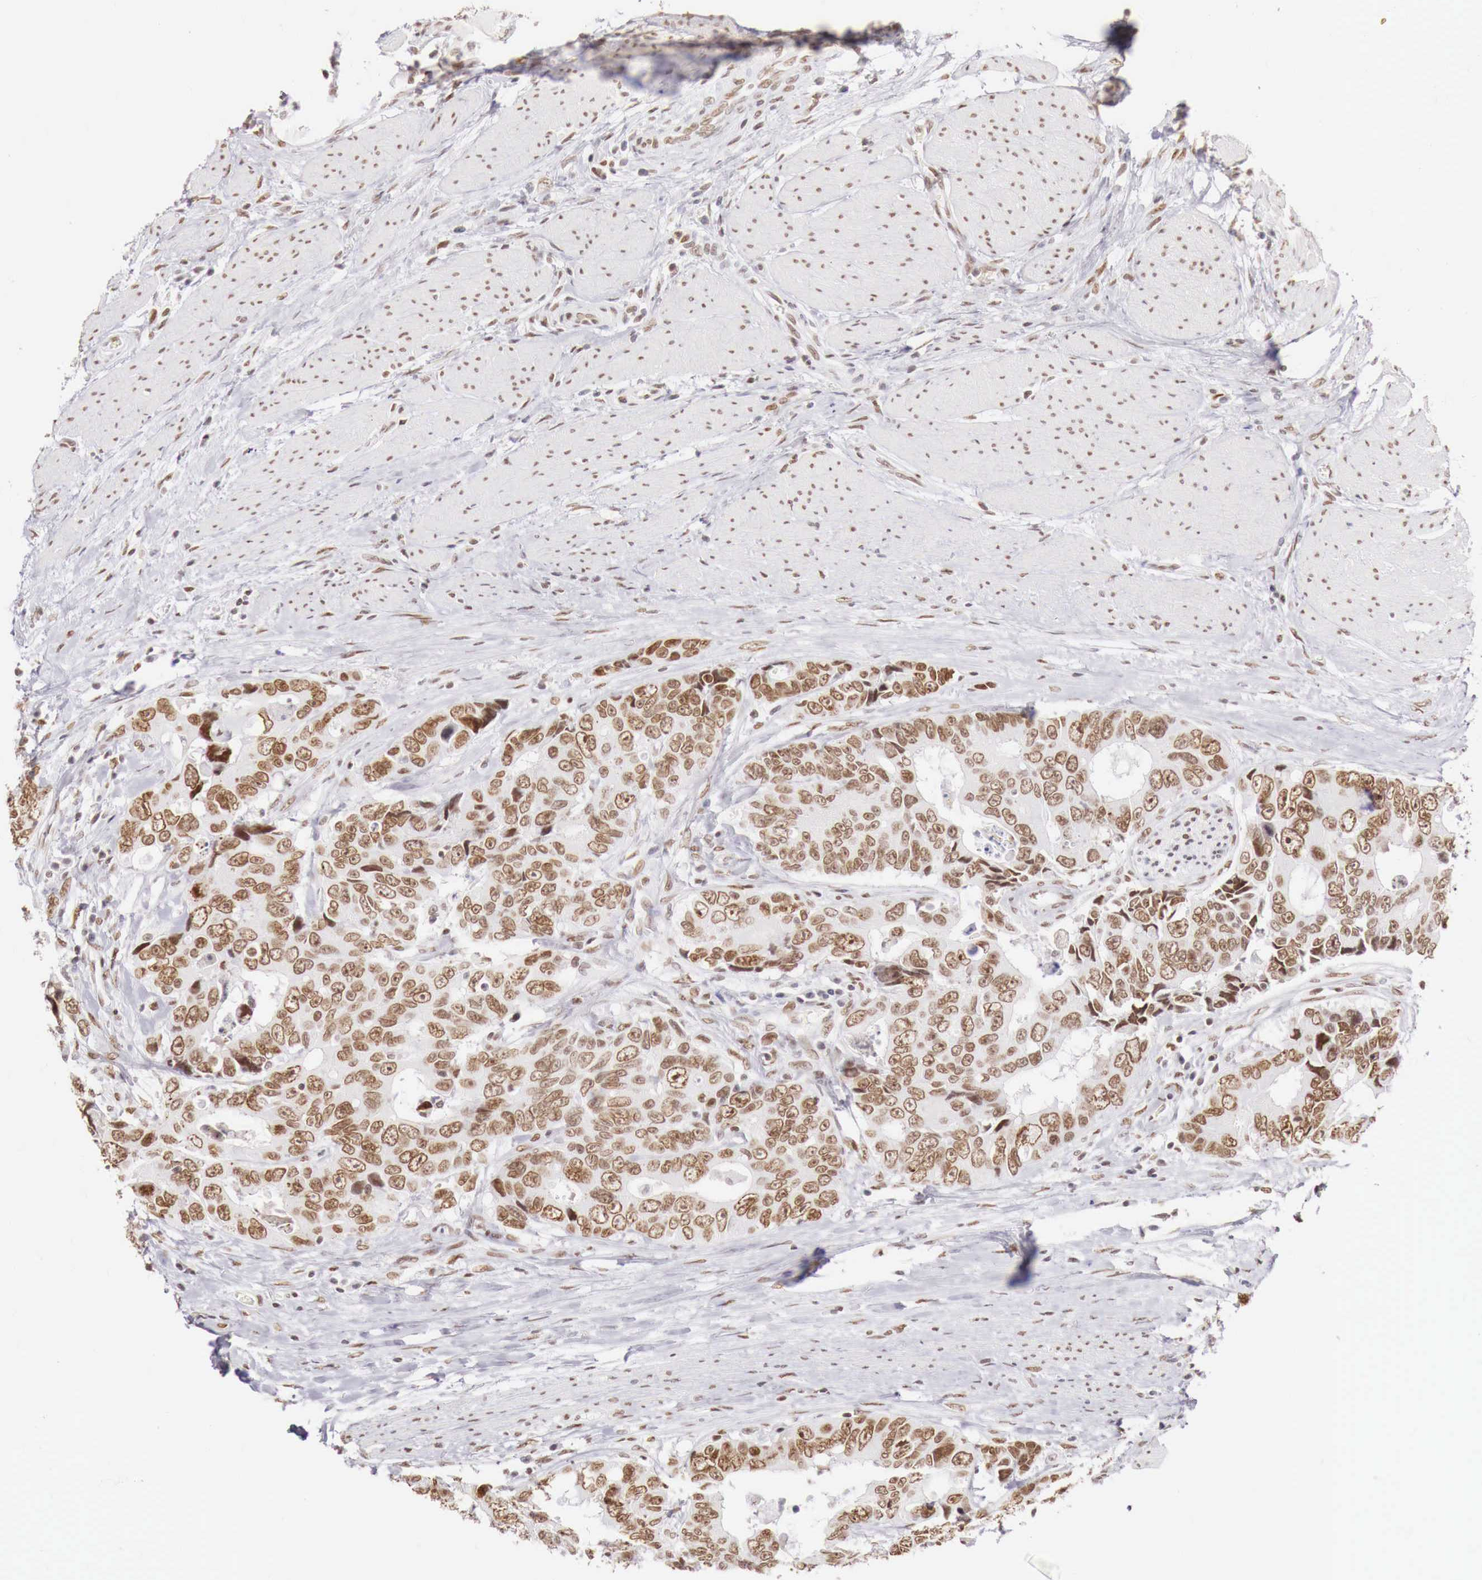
{"staining": {"intensity": "moderate", "quantity": "25%-75%", "location": "nuclear"}, "tissue": "colorectal cancer", "cell_type": "Tumor cells", "image_type": "cancer", "snomed": [{"axis": "morphology", "description": "Adenocarcinoma, NOS"}, {"axis": "topography", "description": "Rectum"}], "caption": "Immunohistochemistry histopathology image of colorectal cancer stained for a protein (brown), which reveals medium levels of moderate nuclear expression in about 25%-75% of tumor cells.", "gene": "PHF14", "patient": {"sex": "female", "age": 67}}